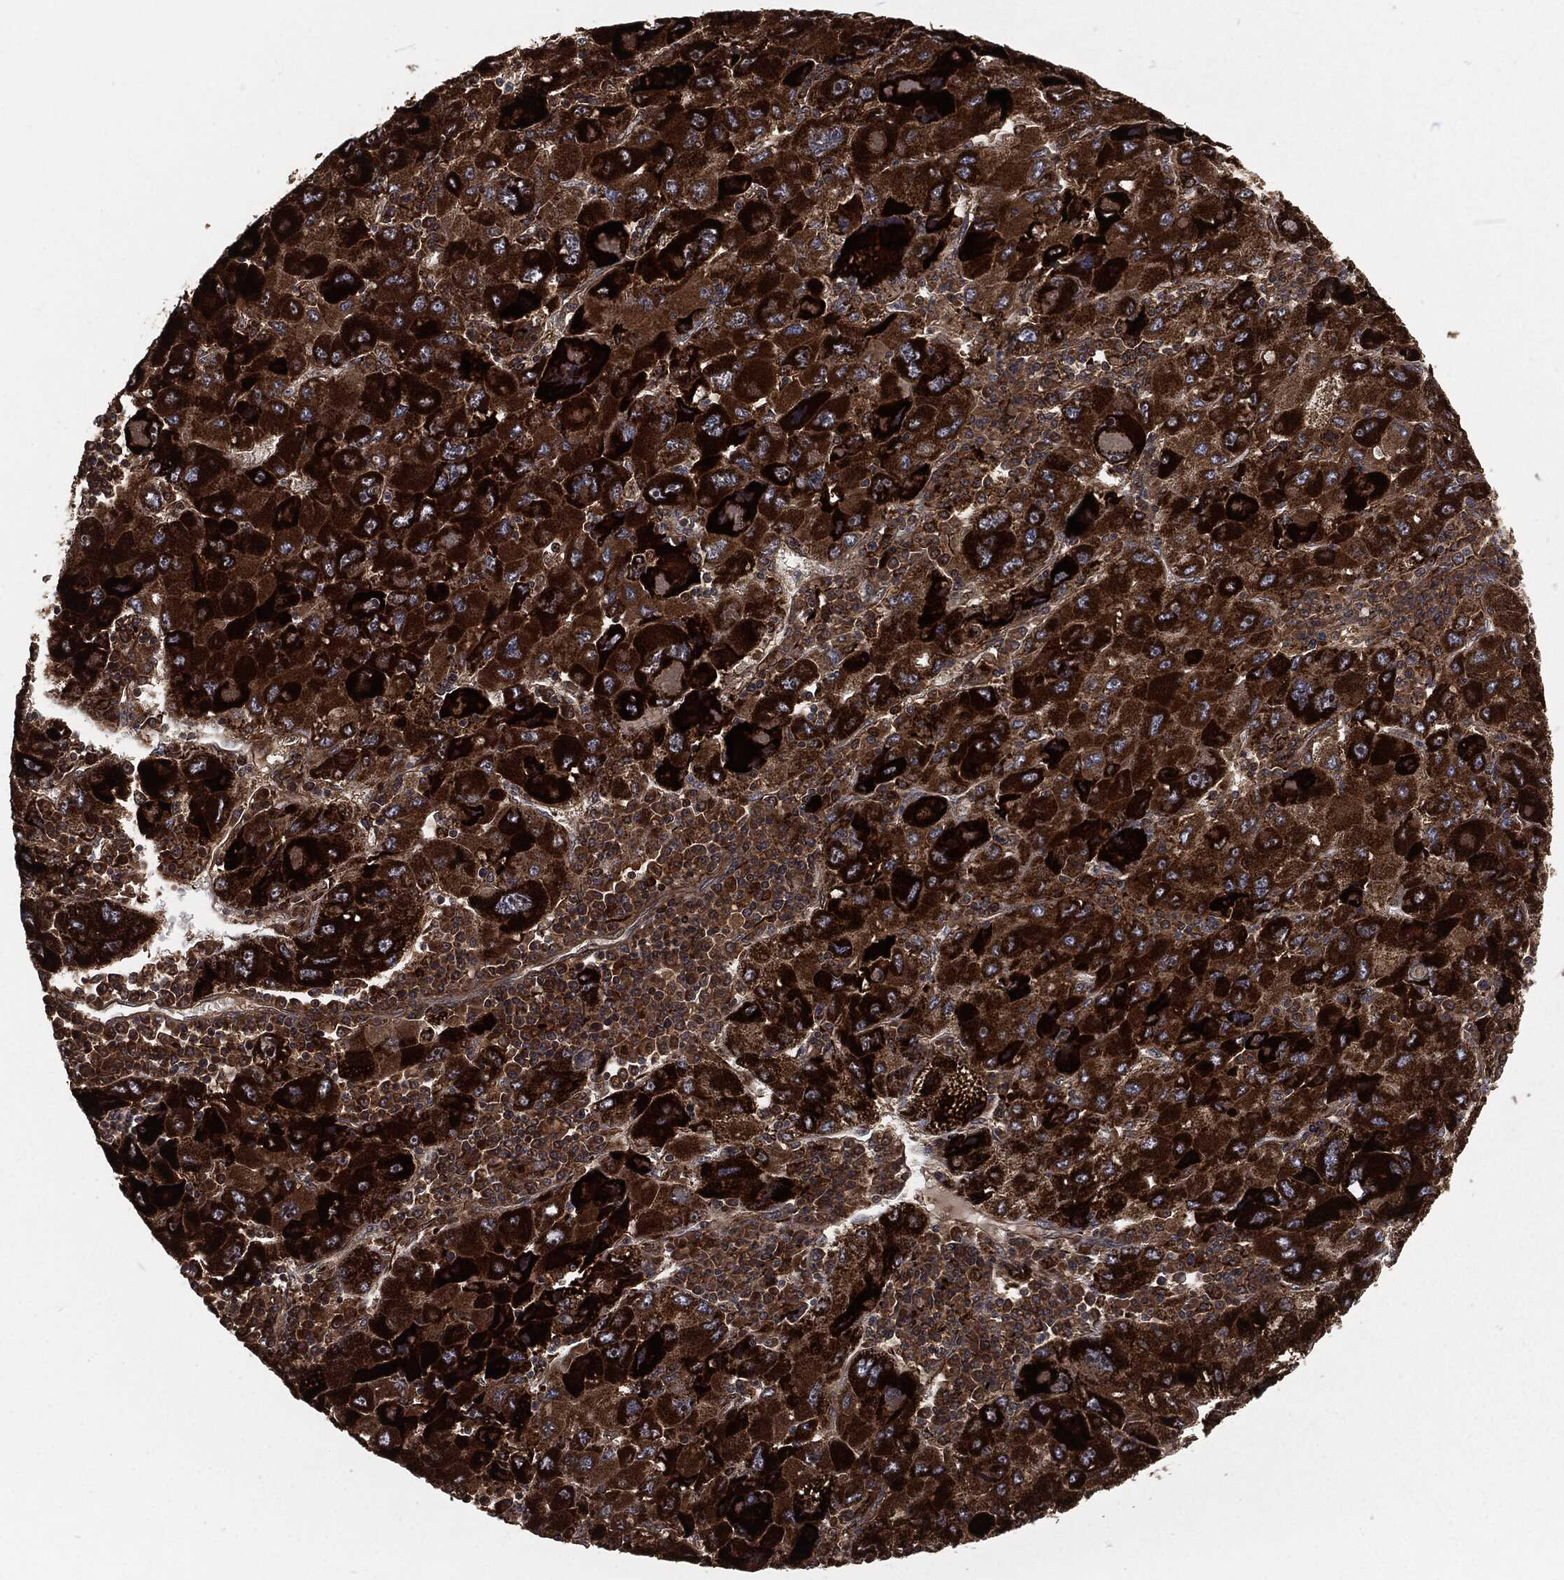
{"staining": {"intensity": "strong", "quantity": ">75%", "location": "cytoplasmic/membranous"}, "tissue": "liver cancer", "cell_type": "Tumor cells", "image_type": "cancer", "snomed": [{"axis": "morphology", "description": "Carcinoma, Hepatocellular, NOS"}, {"axis": "topography", "description": "Liver"}], "caption": "Liver cancer stained for a protein (brown) reveals strong cytoplasmic/membranous positive expression in about >75% of tumor cells.", "gene": "RFTN1", "patient": {"sex": "male", "age": 75}}